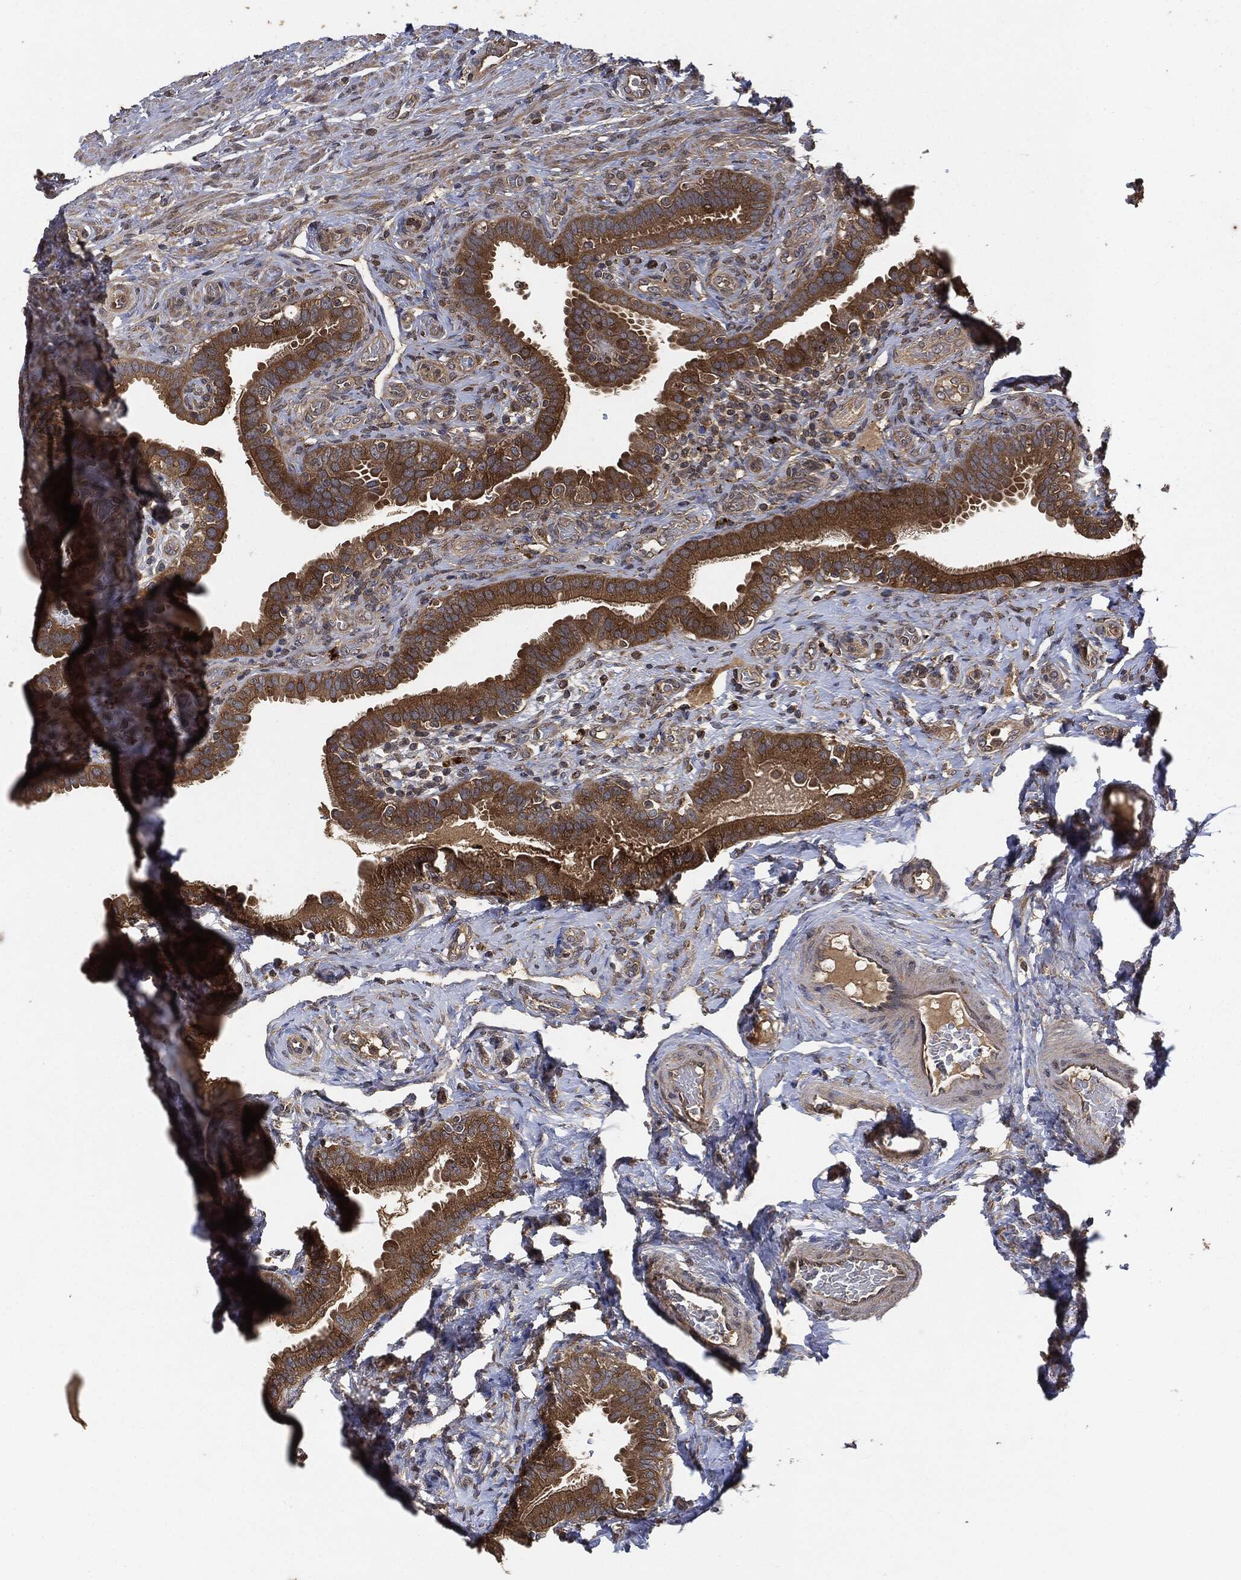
{"staining": {"intensity": "moderate", "quantity": ">75%", "location": "cytoplasmic/membranous"}, "tissue": "fallopian tube", "cell_type": "Glandular cells", "image_type": "normal", "snomed": [{"axis": "morphology", "description": "Normal tissue, NOS"}, {"axis": "topography", "description": "Fallopian tube"}], "caption": "A brown stain highlights moderate cytoplasmic/membranous expression of a protein in glandular cells of unremarkable fallopian tube. (brown staining indicates protein expression, while blue staining denotes nuclei).", "gene": "BRAF", "patient": {"sex": "female", "age": 41}}